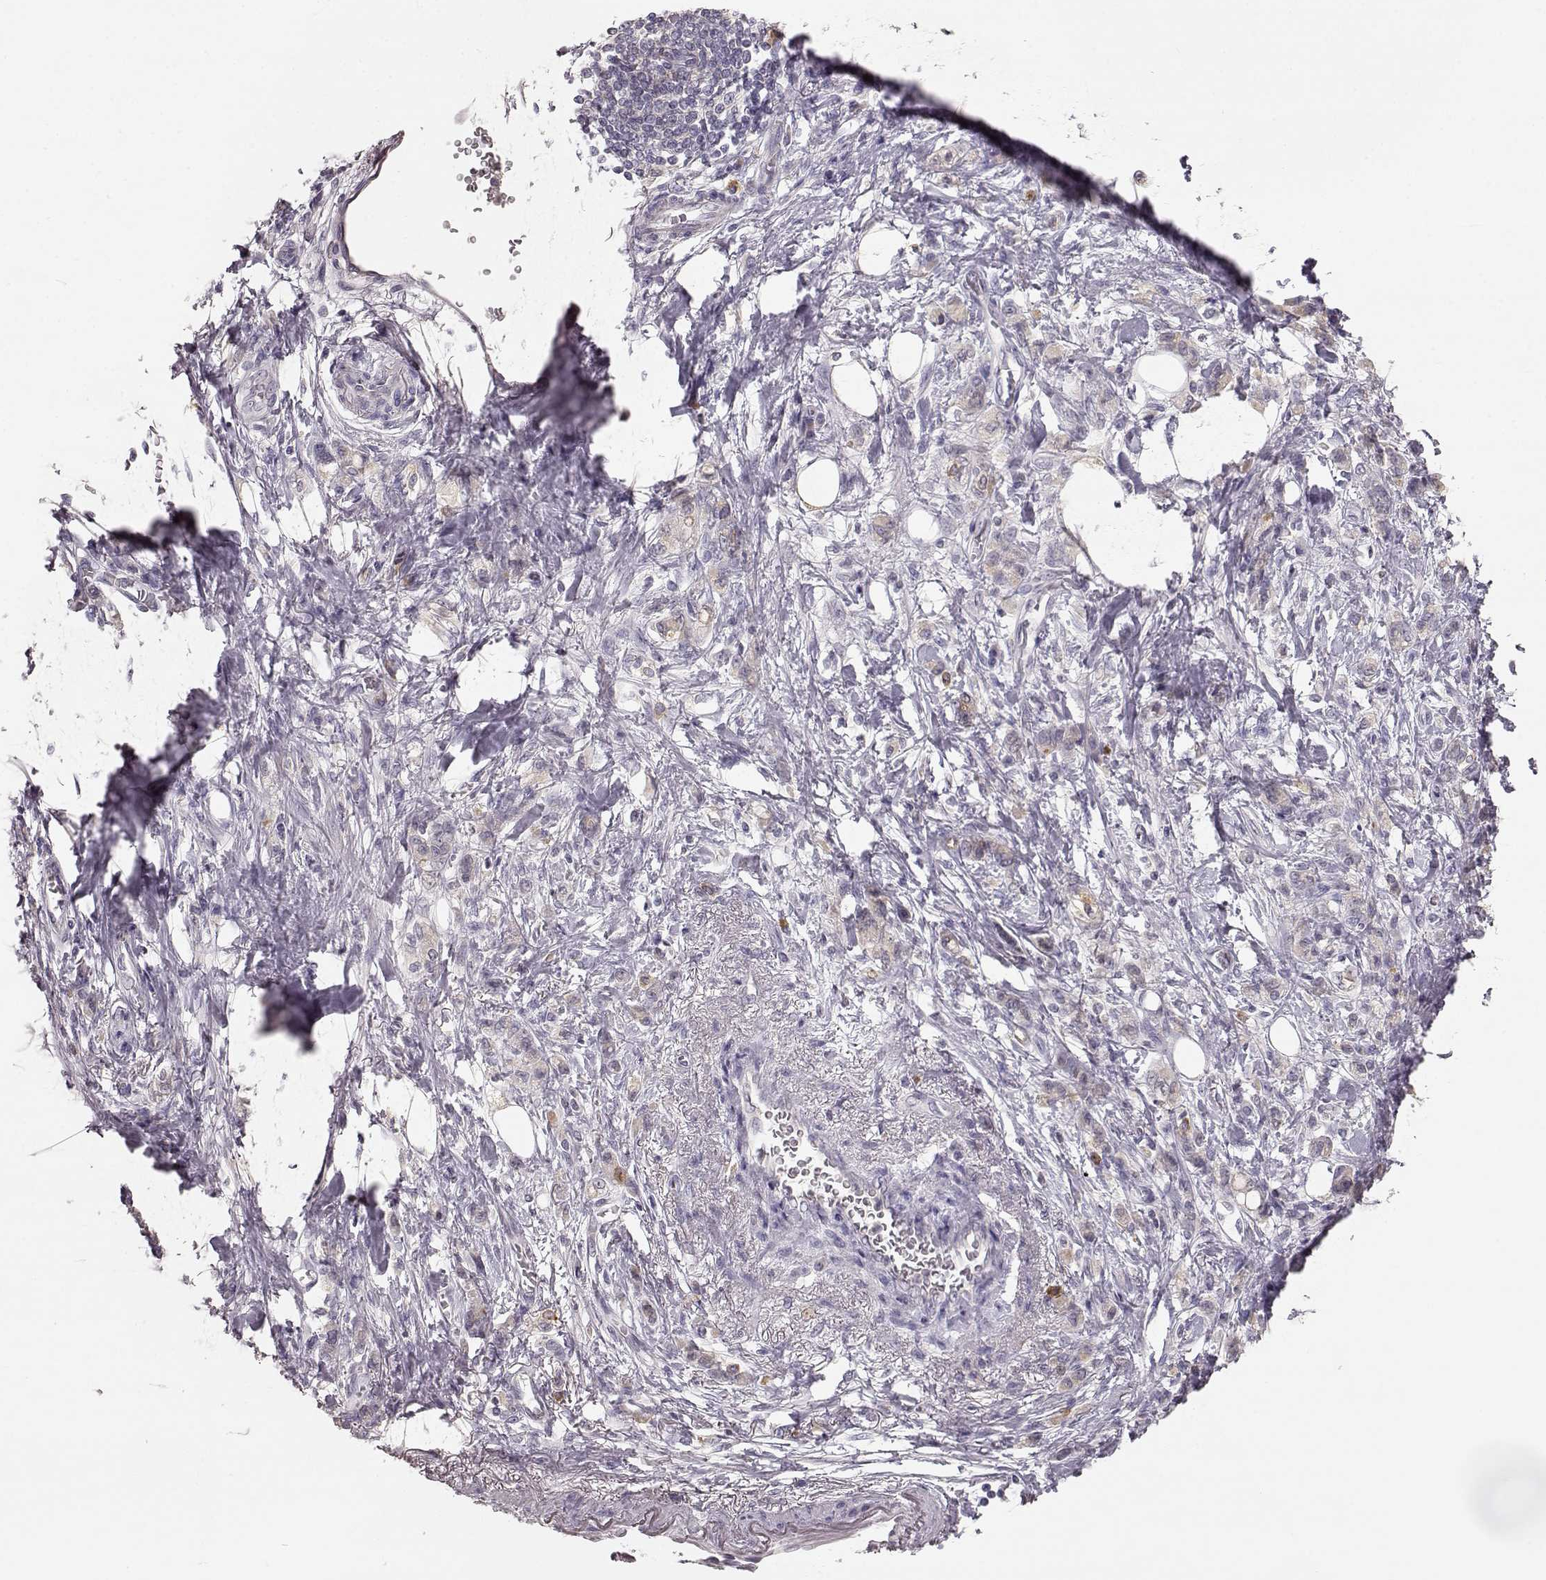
{"staining": {"intensity": "weak", "quantity": ">75%", "location": "cytoplasmic/membranous"}, "tissue": "stomach cancer", "cell_type": "Tumor cells", "image_type": "cancer", "snomed": [{"axis": "morphology", "description": "Adenocarcinoma, NOS"}, {"axis": "topography", "description": "Stomach"}], "caption": "Immunohistochemical staining of human stomach cancer reveals low levels of weak cytoplasmic/membranous positivity in about >75% of tumor cells.", "gene": "GHR", "patient": {"sex": "male", "age": 77}}